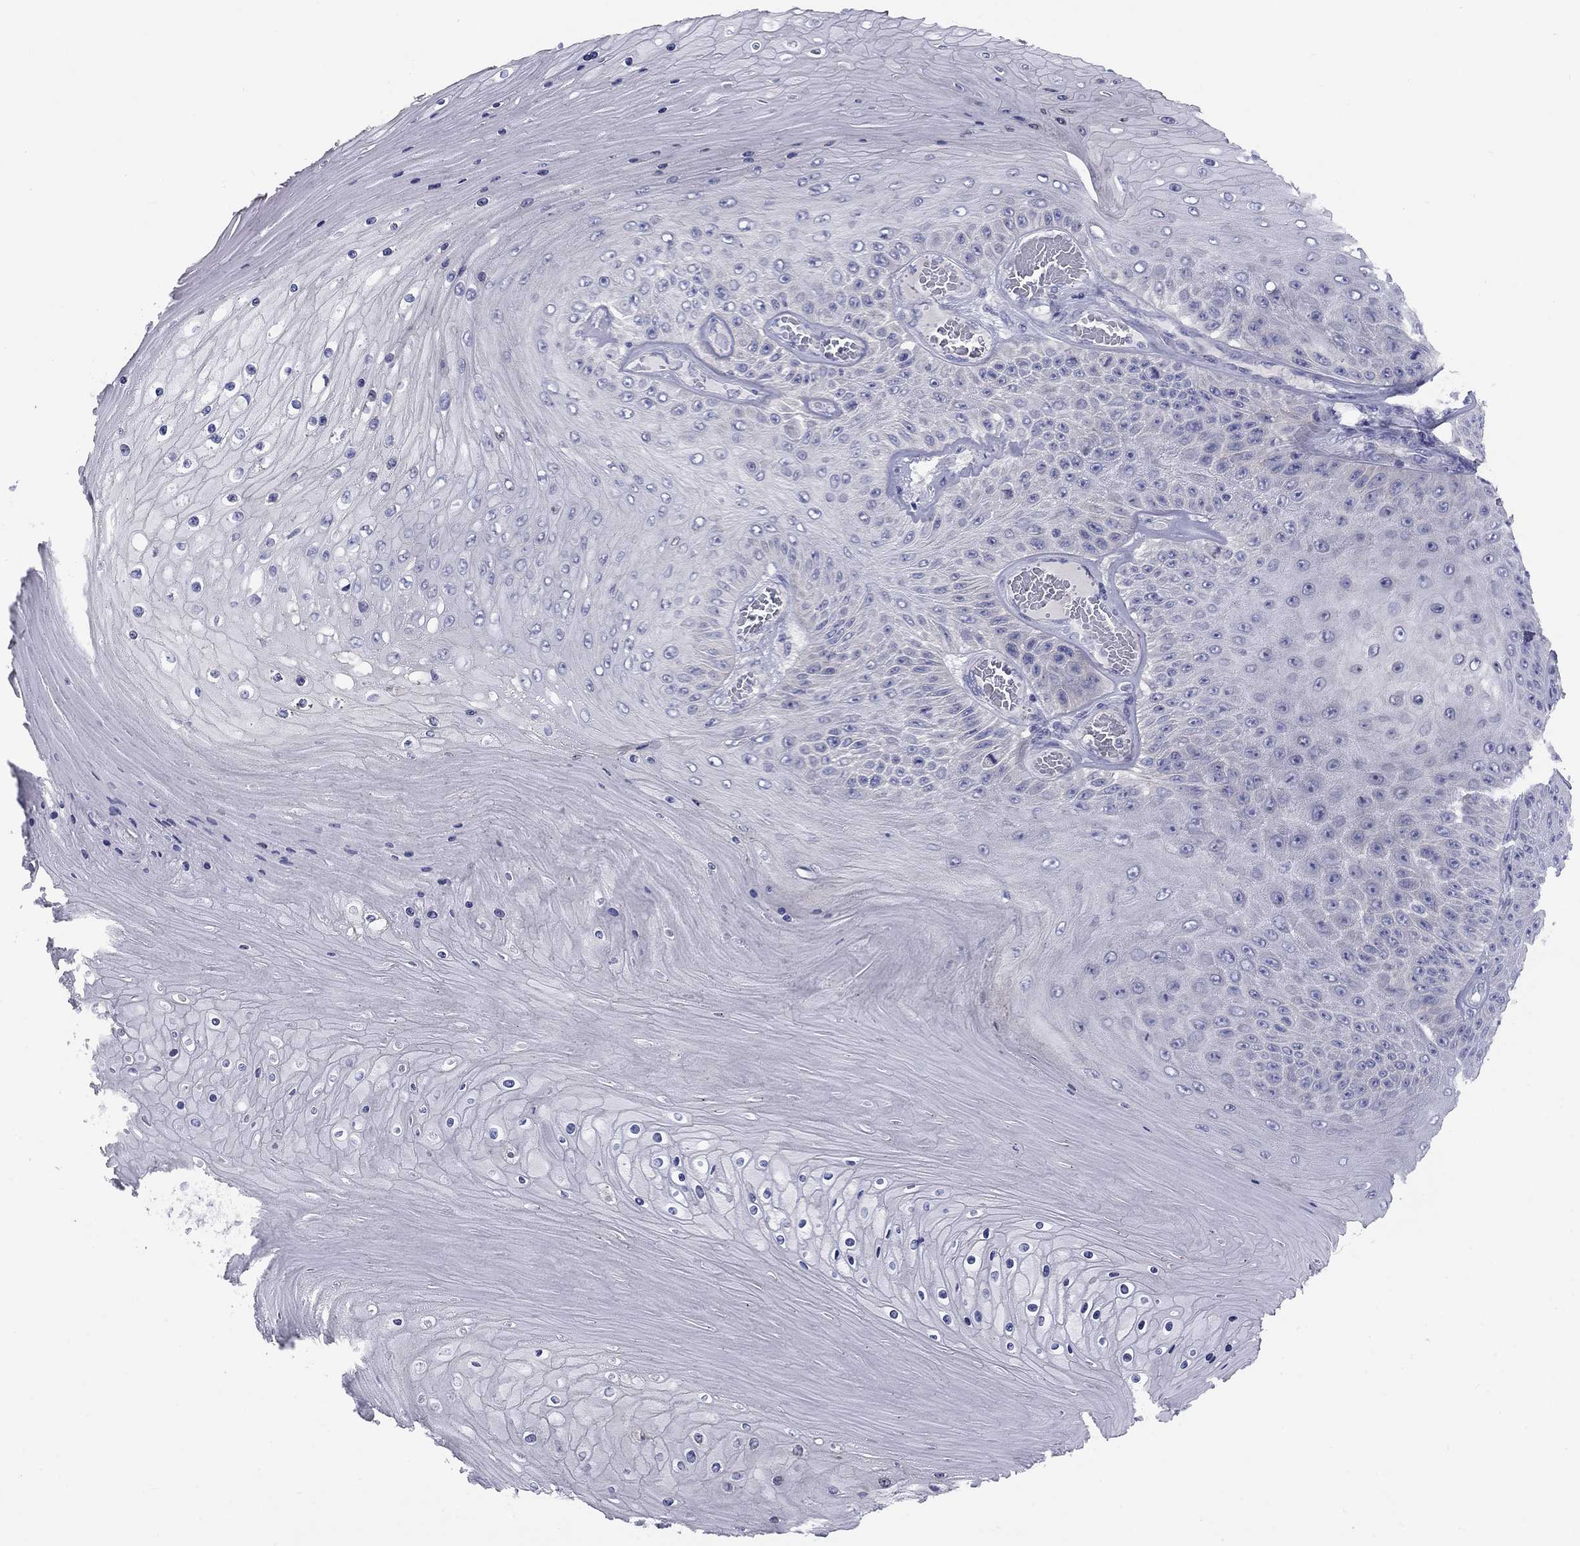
{"staining": {"intensity": "negative", "quantity": "none", "location": "none"}, "tissue": "skin cancer", "cell_type": "Tumor cells", "image_type": "cancer", "snomed": [{"axis": "morphology", "description": "Squamous cell carcinoma, NOS"}, {"axis": "topography", "description": "Skin"}], "caption": "Immunohistochemistry (IHC) histopathology image of neoplastic tissue: skin cancer (squamous cell carcinoma) stained with DAB (3,3'-diaminobenzidine) exhibits no significant protein positivity in tumor cells. (DAB IHC with hematoxylin counter stain).", "gene": "CACNA1A", "patient": {"sex": "male", "age": 62}}